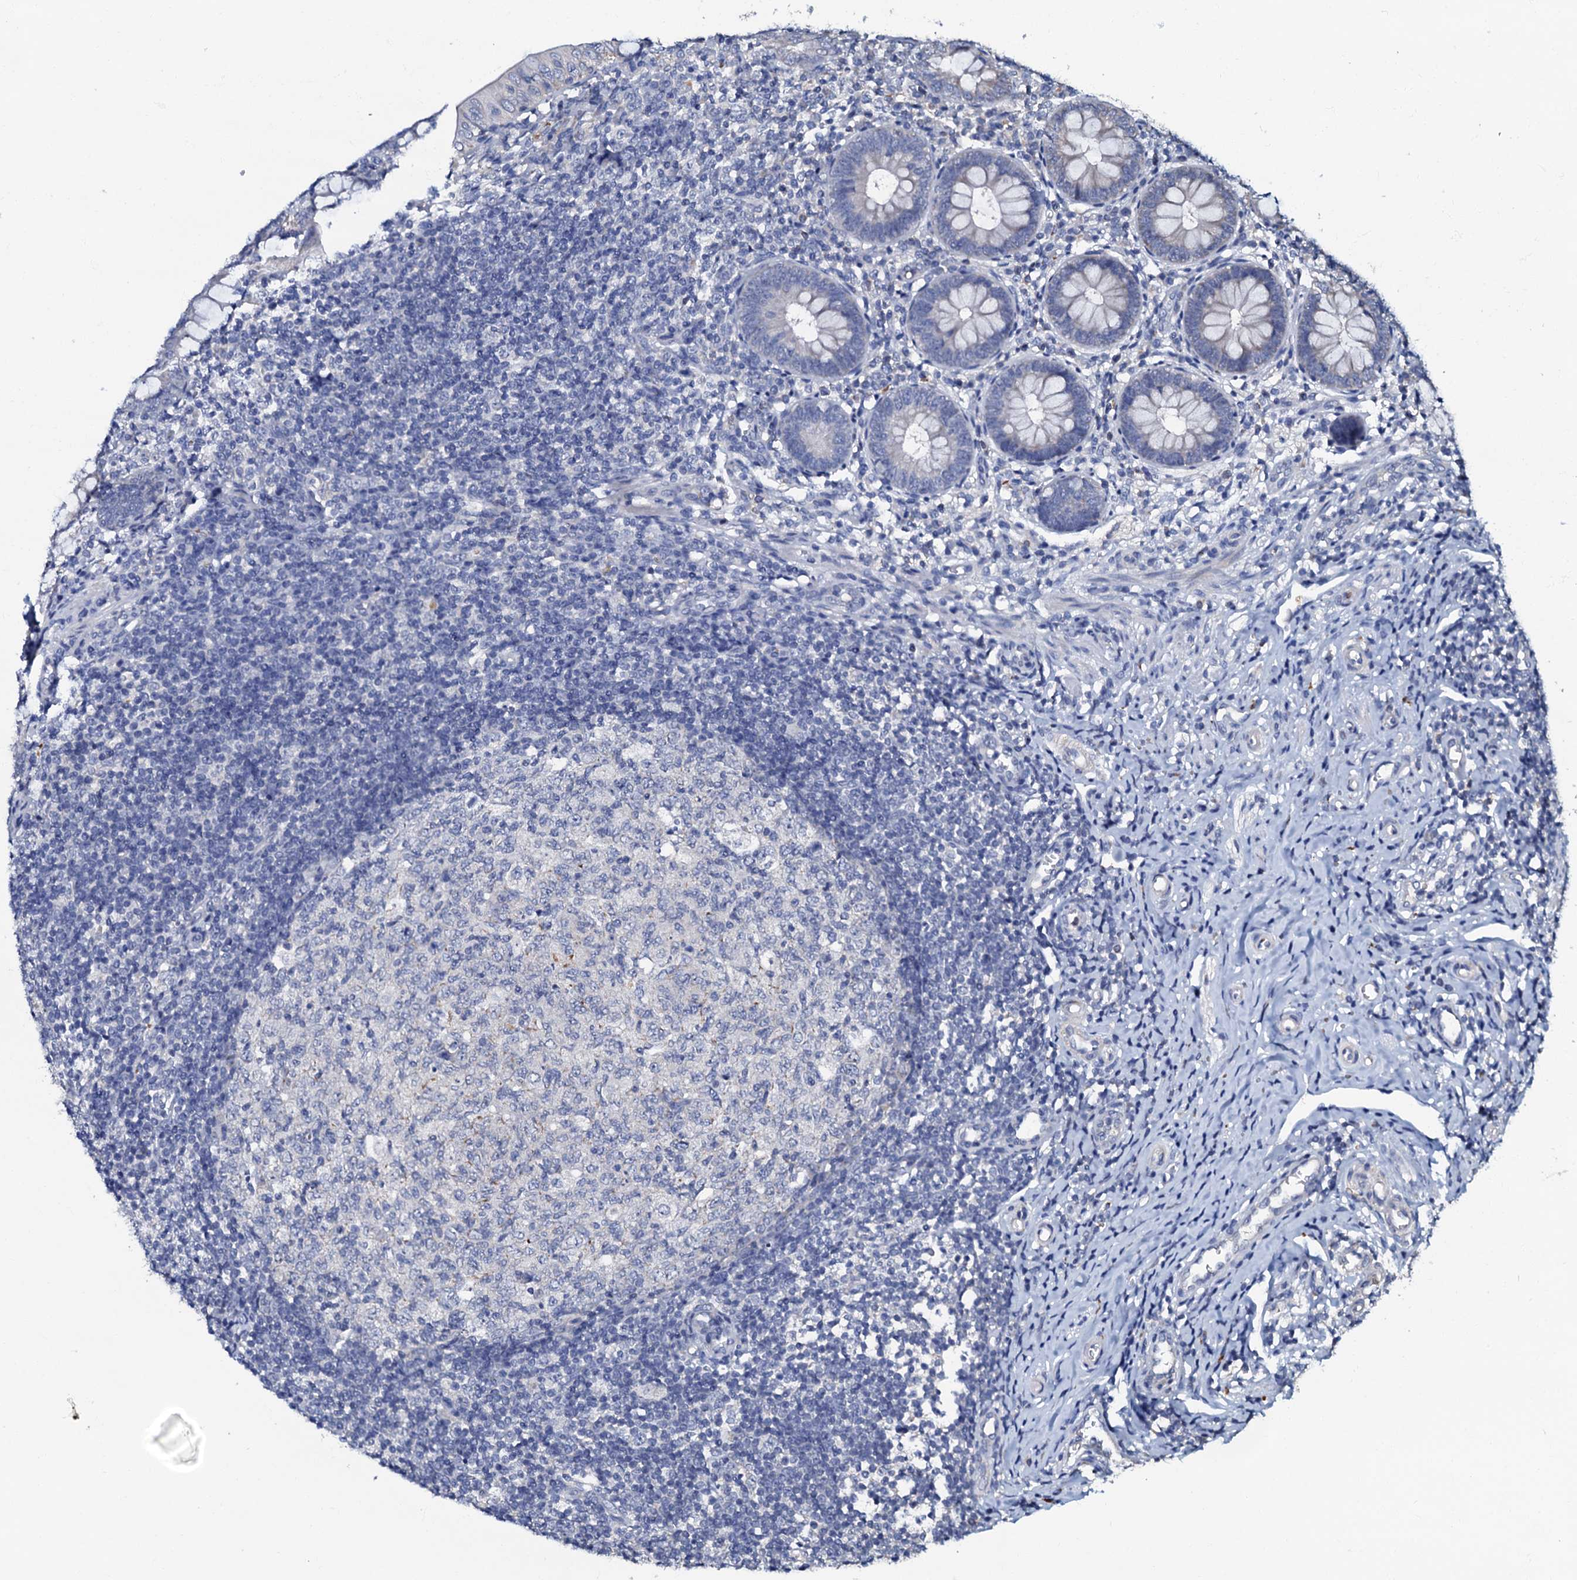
{"staining": {"intensity": "negative", "quantity": "none", "location": "none"}, "tissue": "appendix", "cell_type": "Glandular cells", "image_type": "normal", "snomed": [{"axis": "morphology", "description": "Normal tissue, NOS"}, {"axis": "topography", "description": "Appendix"}], "caption": "This micrograph is of benign appendix stained with immunohistochemistry (IHC) to label a protein in brown with the nuclei are counter-stained blue. There is no staining in glandular cells.", "gene": "CPNE2", "patient": {"sex": "male", "age": 14}}